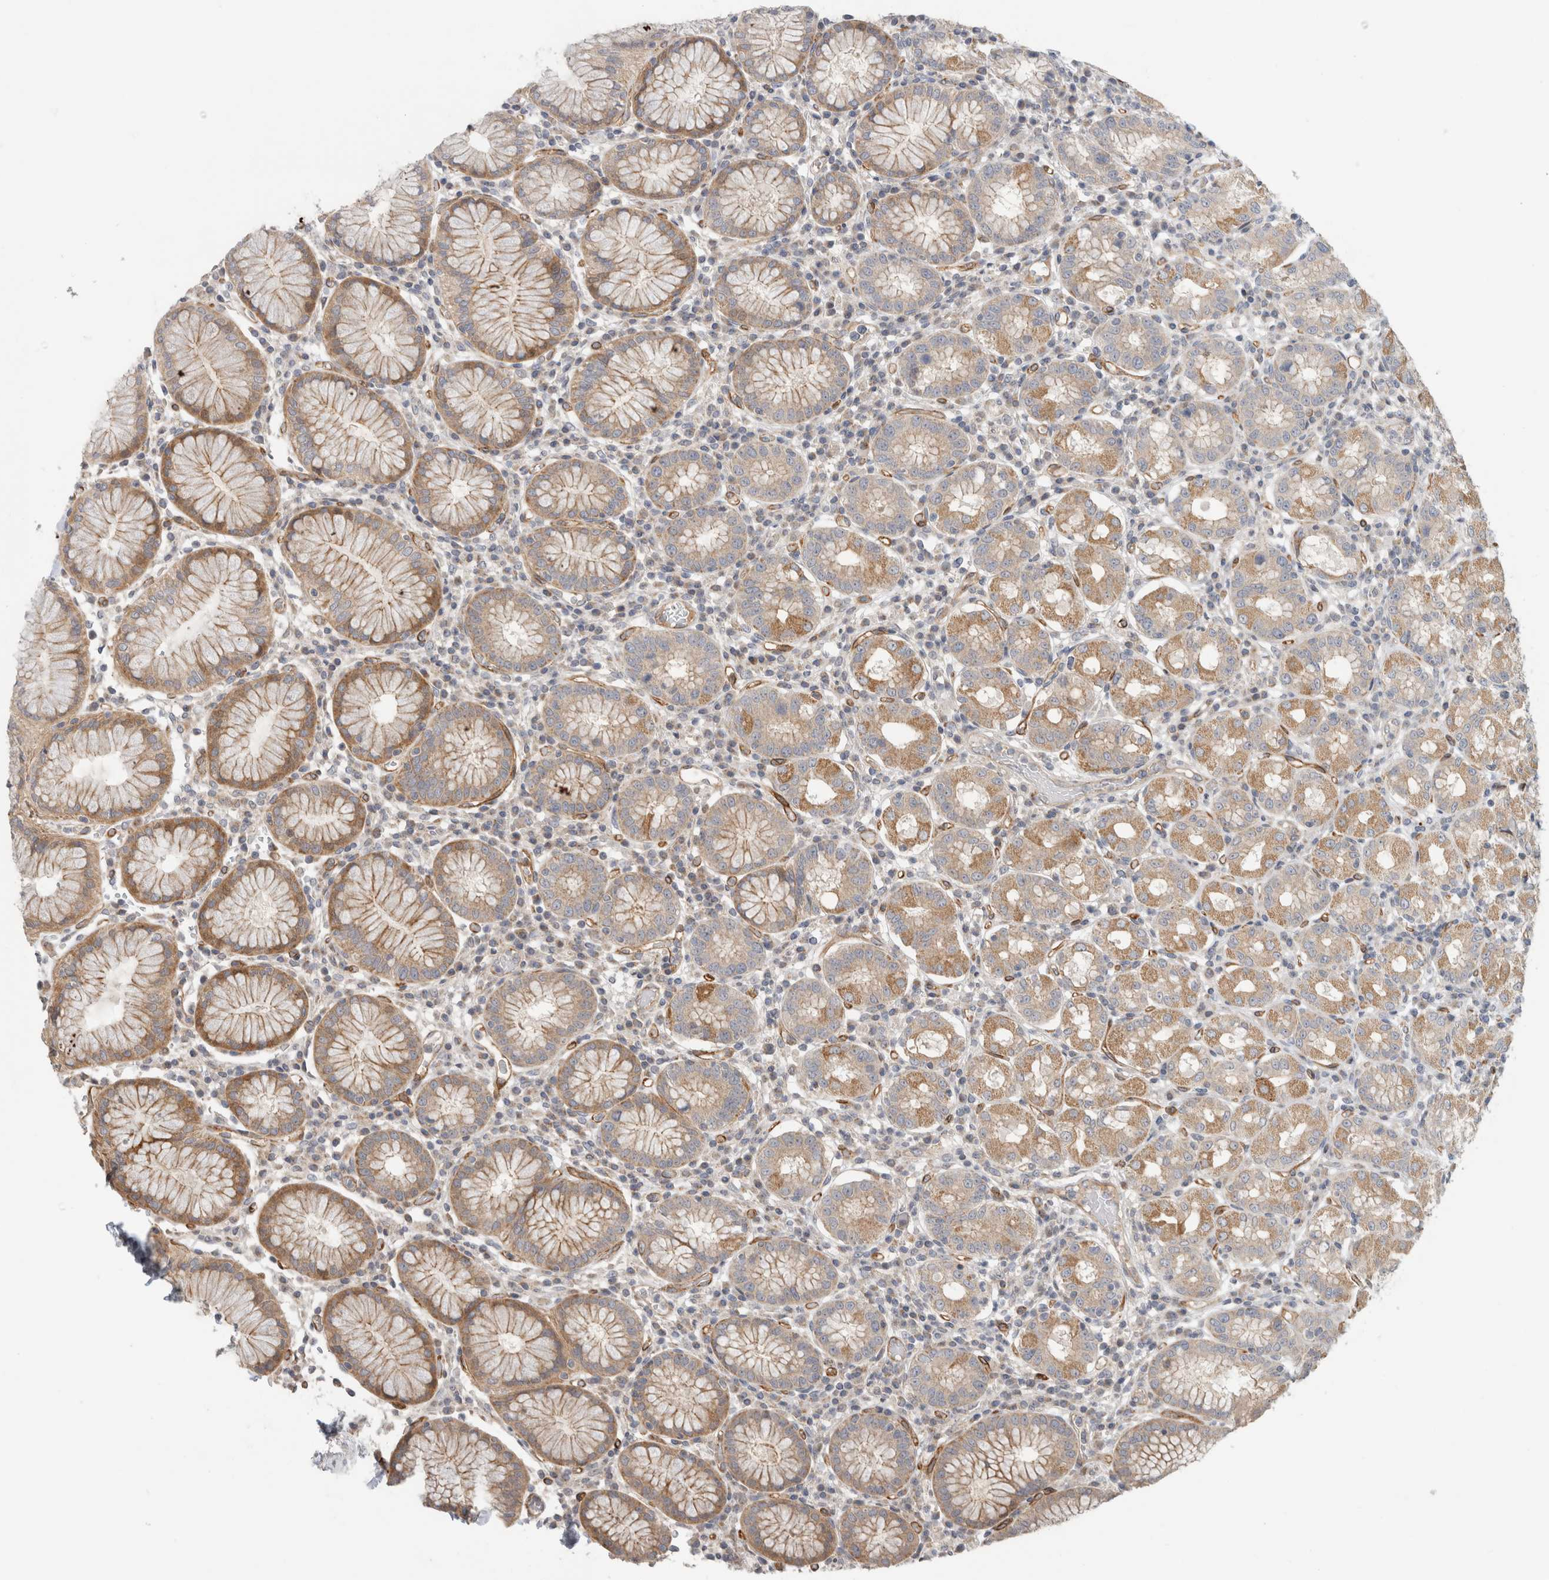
{"staining": {"intensity": "moderate", "quantity": "25%-75%", "location": "cytoplasmic/membranous"}, "tissue": "stomach", "cell_type": "Glandular cells", "image_type": "normal", "snomed": [{"axis": "morphology", "description": "Normal tissue, NOS"}, {"axis": "topography", "description": "Stomach"}, {"axis": "topography", "description": "Stomach, lower"}], "caption": "Protein staining of normal stomach demonstrates moderate cytoplasmic/membranous positivity in approximately 25%-75% of glandular cells.", "gene": "KPNA5", "patient": {"sex": "female", "age": 56}}